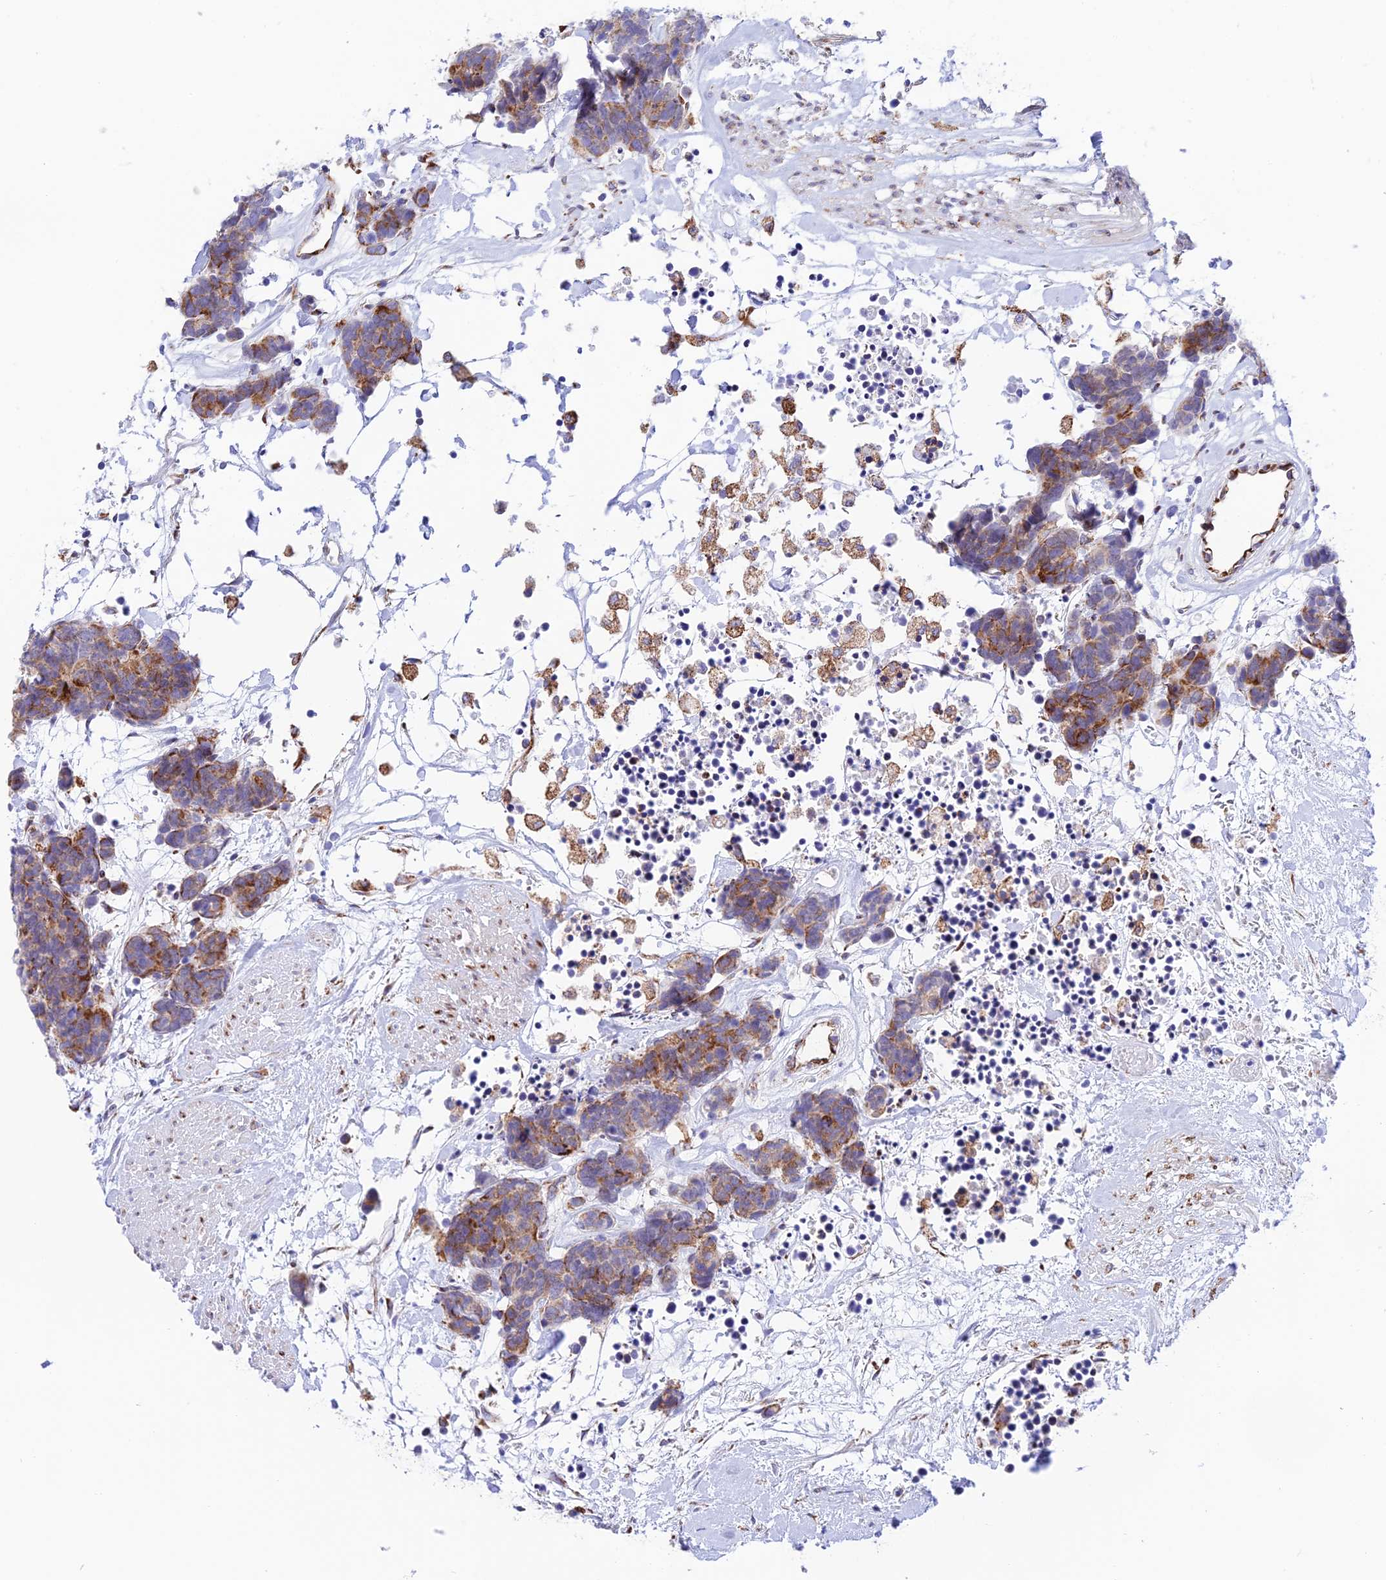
{"staining": {"intensity": "moderate", "quantity": "<25%", "location": "cytoplasmic/membranous"}, "tissue": "carcinoid", "cell_type": "Tumor cells", "image_type": "cancer", "snomed": [{"axis": "morphology", "description": "Carcinoma, NOS"}, {"axis": "morphology", "description": "Carcinoid, malignant, NOS"}, {"axis": "topography", "description": "Urinary bladder"}], "caption": "A photomicrograph of human carcinoid stained for a protein shows moderate cytoplasmic/membranous brown staining in tumor cells.", "gene": "TUBGCP6", "patient": {"sex": "male", "age": 57}}